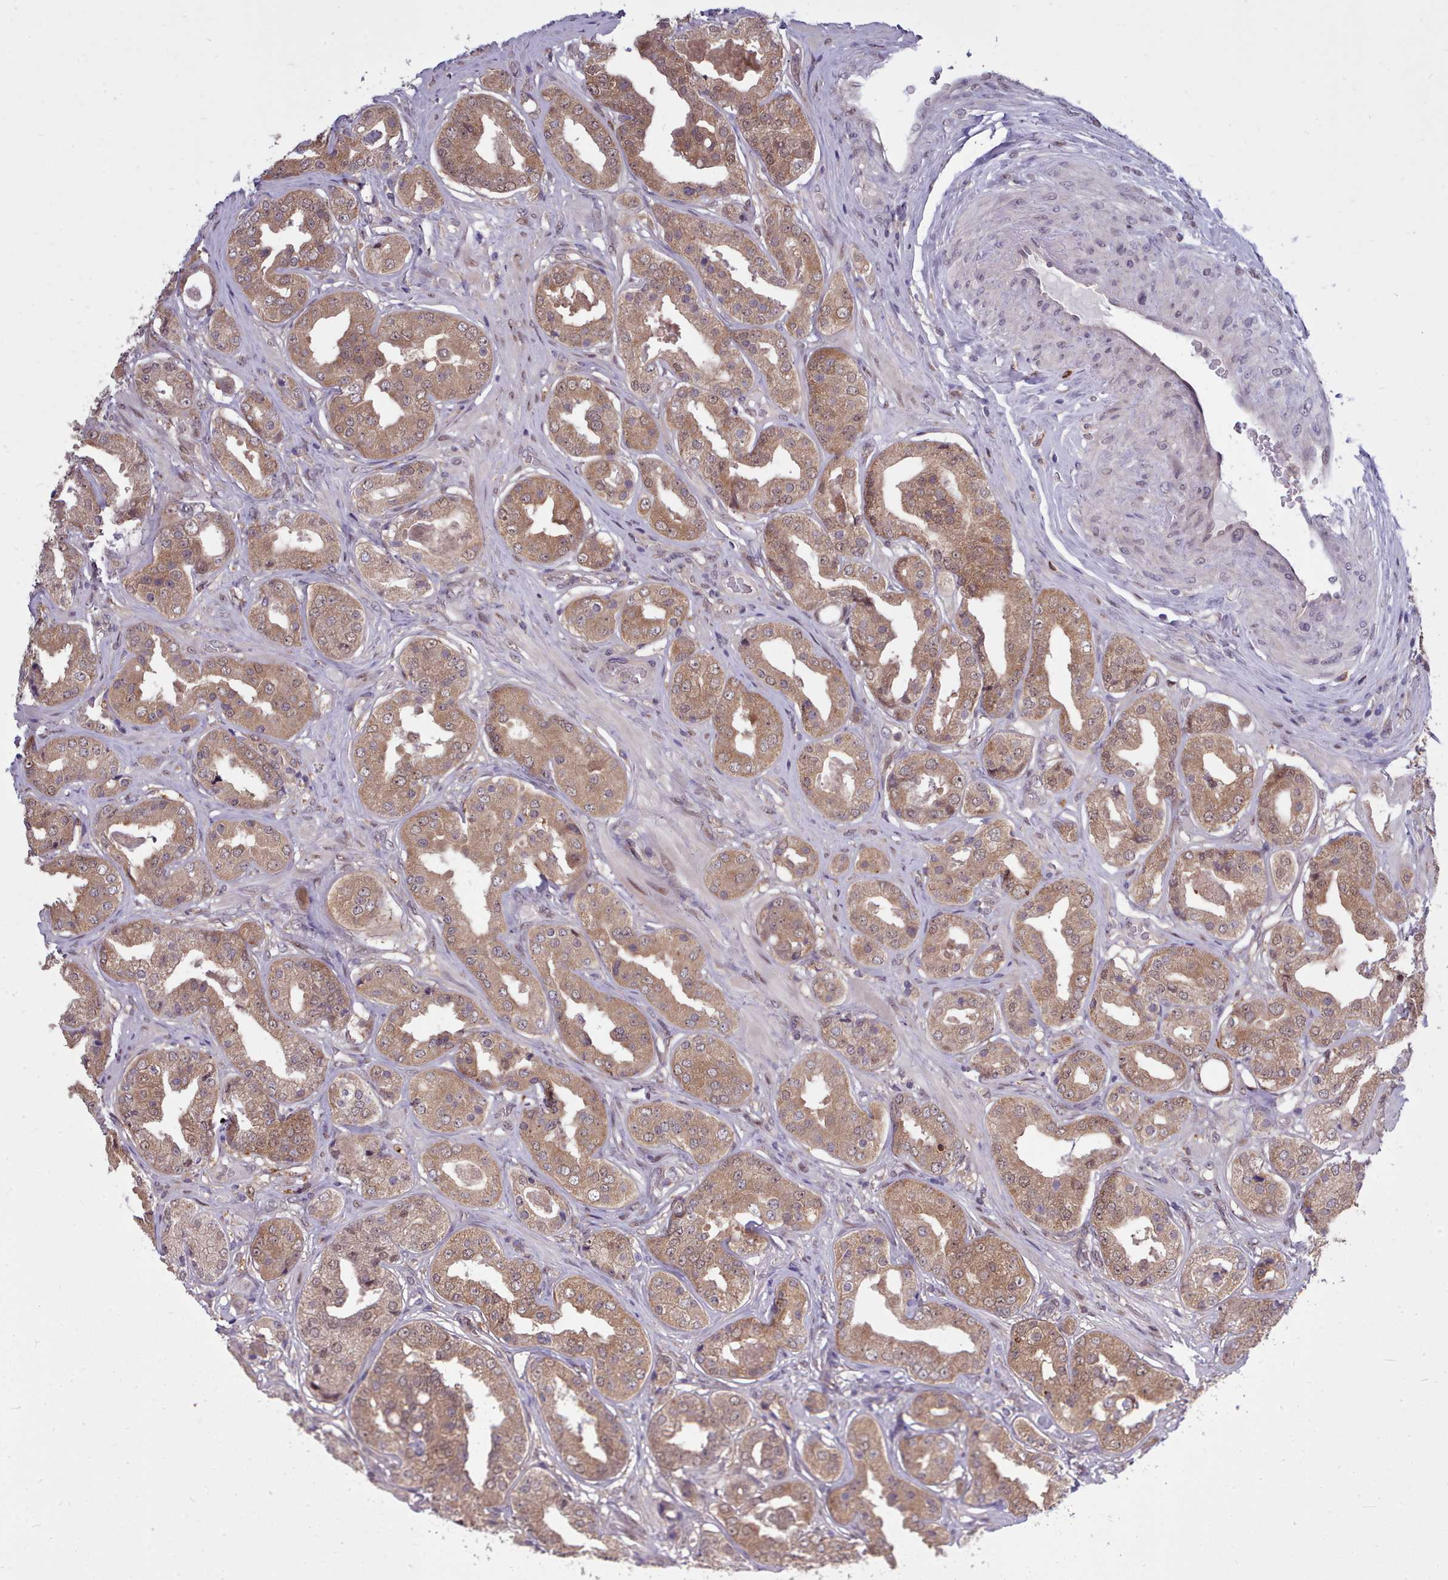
{"staining": {"intensity": "moderate", "quantity": ">75%", "location": "cytoplasmic/membranous"}, "tissue": "prostate cancer", "cell_type": "Tumor cells", "image_type": "cancer", "snomed": [{"axis": "morphology", "description": "Adenocarcinoma, High grade"}, {"axis": "topography", "description": "Prostate"}], "caption": "Human high-grade adenocarcinoma (prostate) stained with a brown dye displays moderate cytoplasmic/membranous positive expression in approximately >75% of tumor cells.", "gene": "AHCY", "patient": {"sex": "male", "age": 63}}